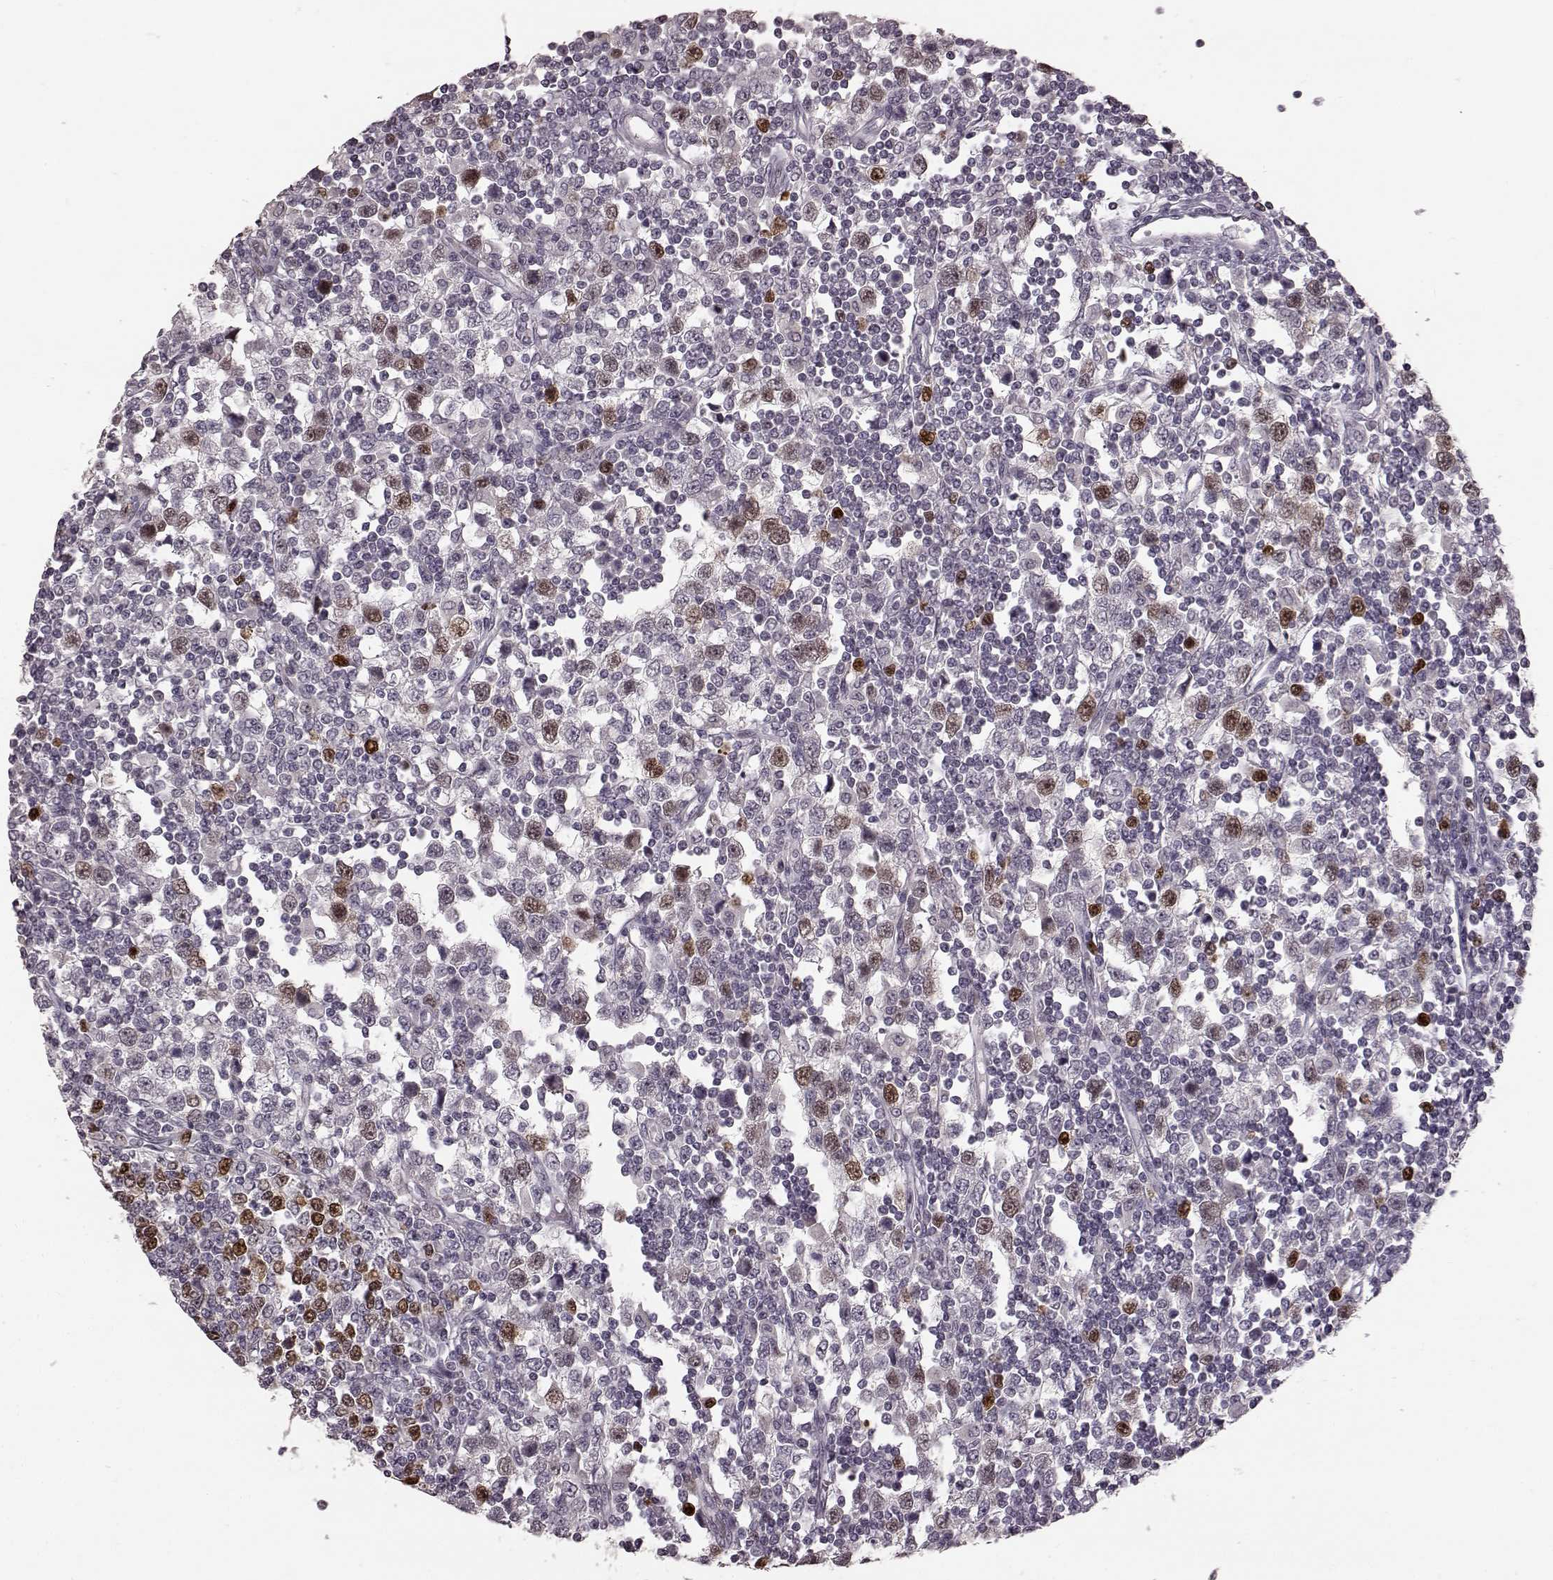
{"staining": {"intensity": "moderate", "quantity": "<25%", "location": "nuclear"}, "tissue": "testis cancer", "cell_type": "Tumor cells", "image_type": "cancer", "snomed": [{"axis": "morphology", "description": "Seminoma, NOS"}, {"axis": "topography", "description": "Testis"}], "caption": "Testis cancer (seminoma) tissue shows moderate nuclear expression in about <25% of tumor cells, visualized by immunohistochemistry.", "gene": "CCNA2", "patient": {"sex": "male", "age": 34}}